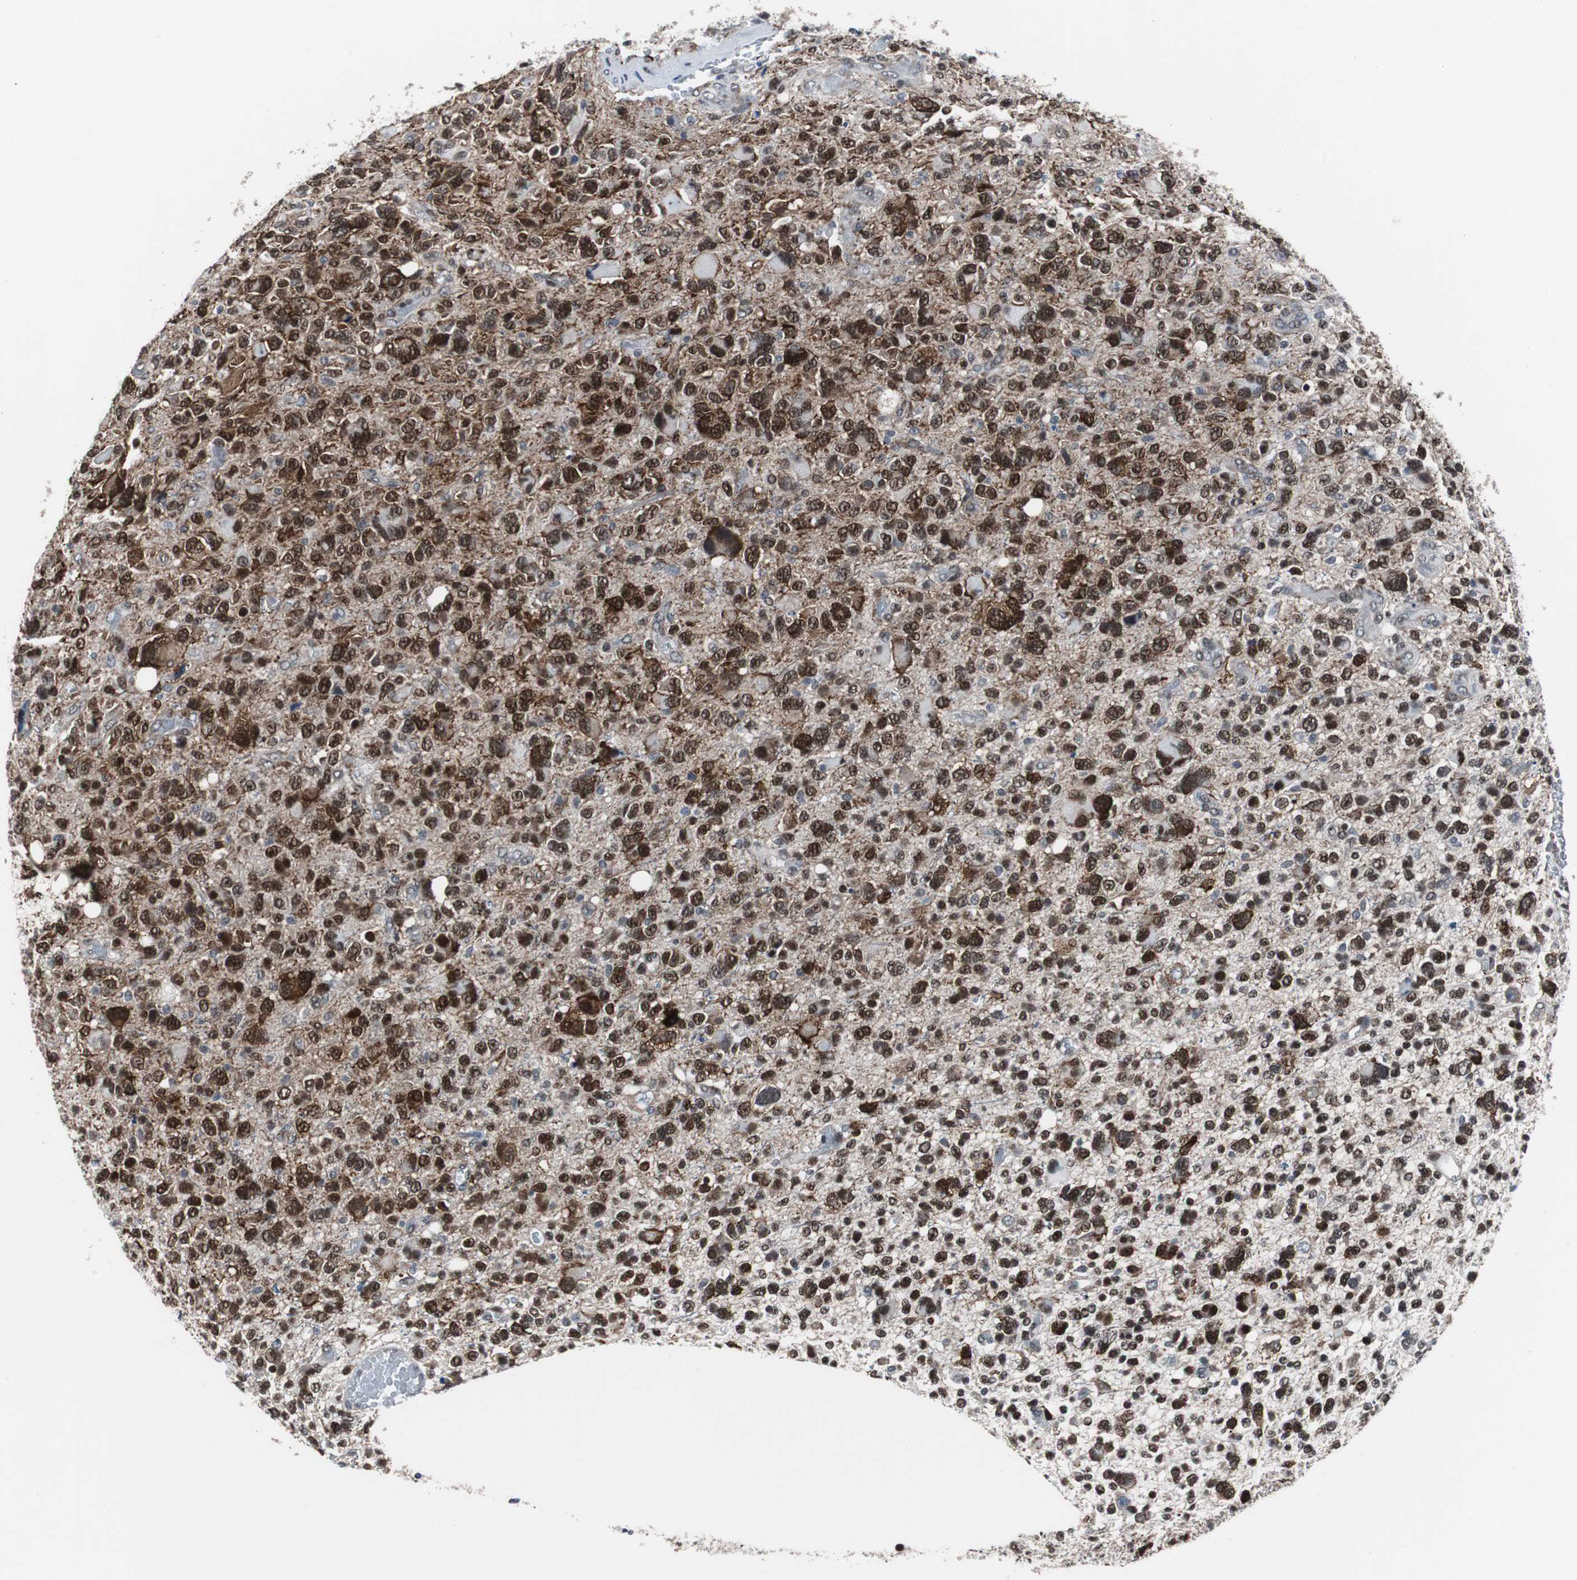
{"staining": {"intensity": "strong", "quantity": ">75%", "location": "cytoplasmic/membranous,nuclear"}, "tissue": "glioma", "cell_type": "Tumor cells", "image_type": "cancer", "snomed": [{"axis": "morphology", "description": "Glioma, malignant, High grade"}, {"axis": "topography", "description": "Brain"}], "caption": "Protein analysis of glioma tissue exhibits strong cytoplasmic/membranous and nuclear positivity in approximately >75% of tumor cells.", "gene": "ZHX2", "patient": {"sex": "male", "age": 48}}